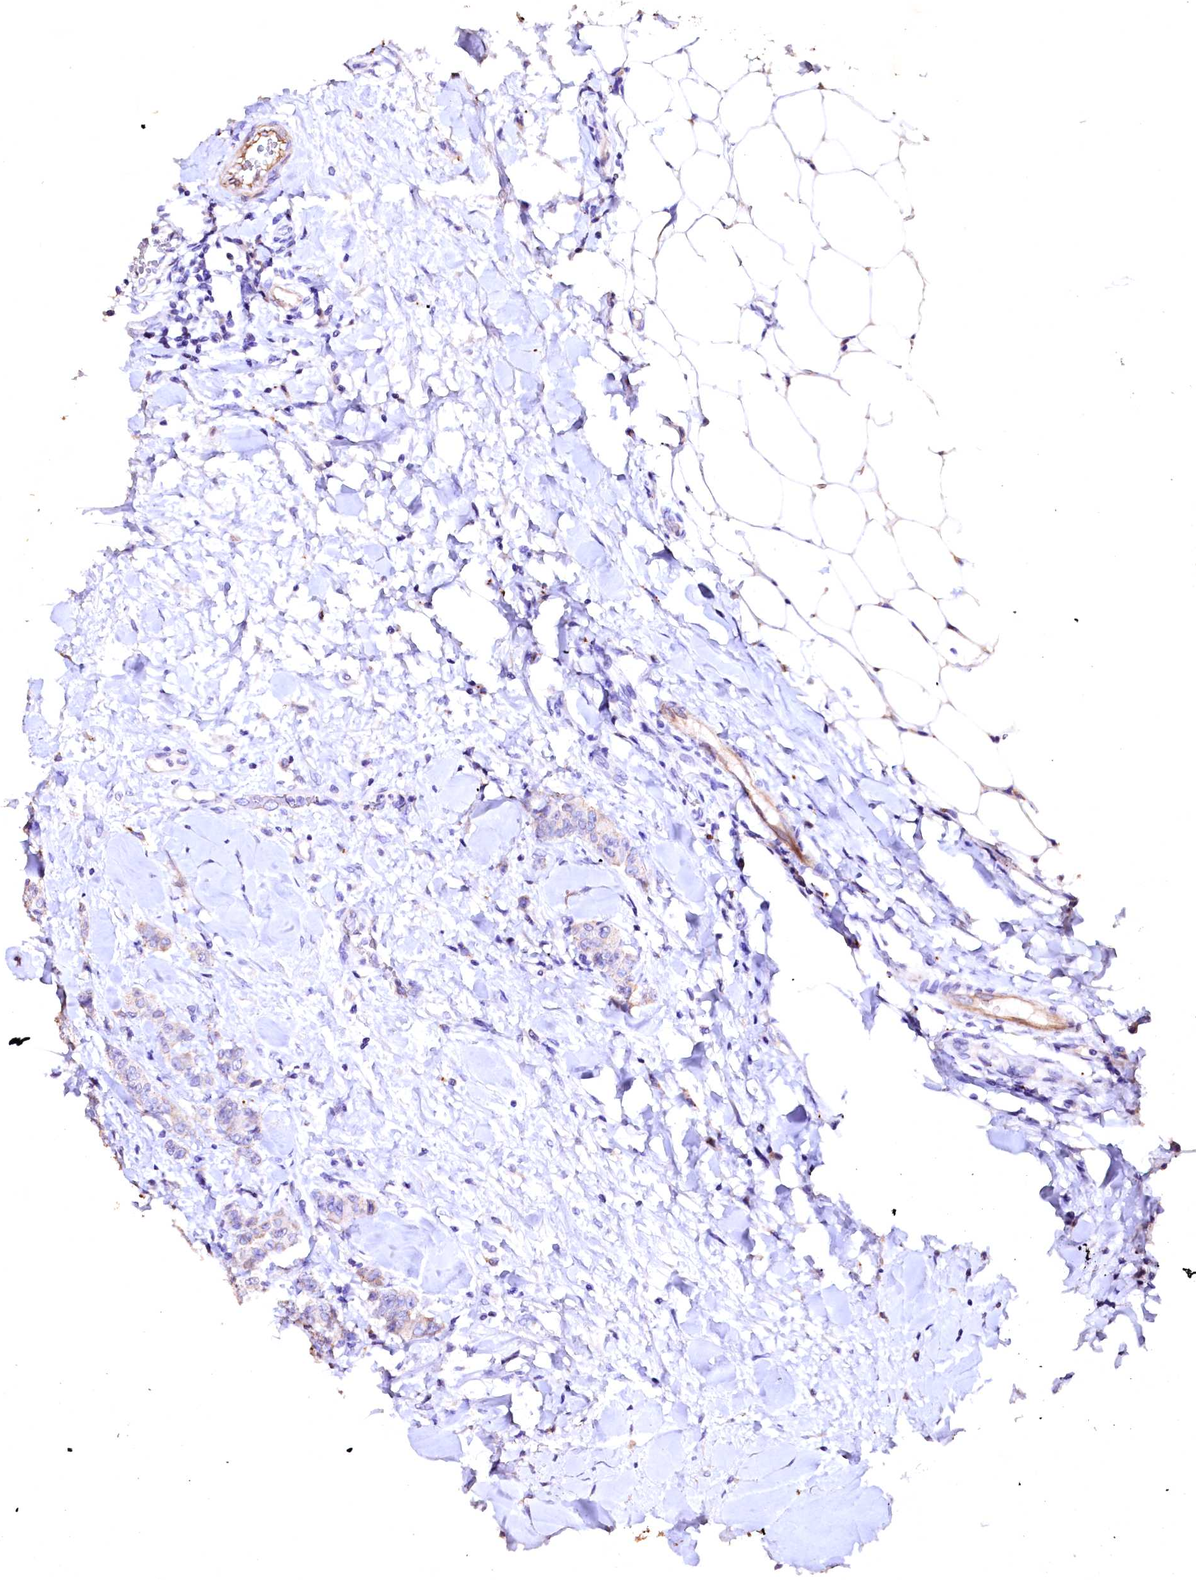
{"staining": {"intensity": "negative", "quantity": "none", "location": "none"}, "tissue": "breast cancer", "cell_type": "Tumor cells", "image_type": "cancer", "snomed": [{"axis": "morphology", "description": "Duct carcinoma"}, {"axis": "topography", "description": "Breast"}], "caption": "IHC of breast cancer (invasive ductal carcinoma) shows no staining in tumor cells.", "gene": "VPS36", "patient": {"sex": "female", "age": 40}}